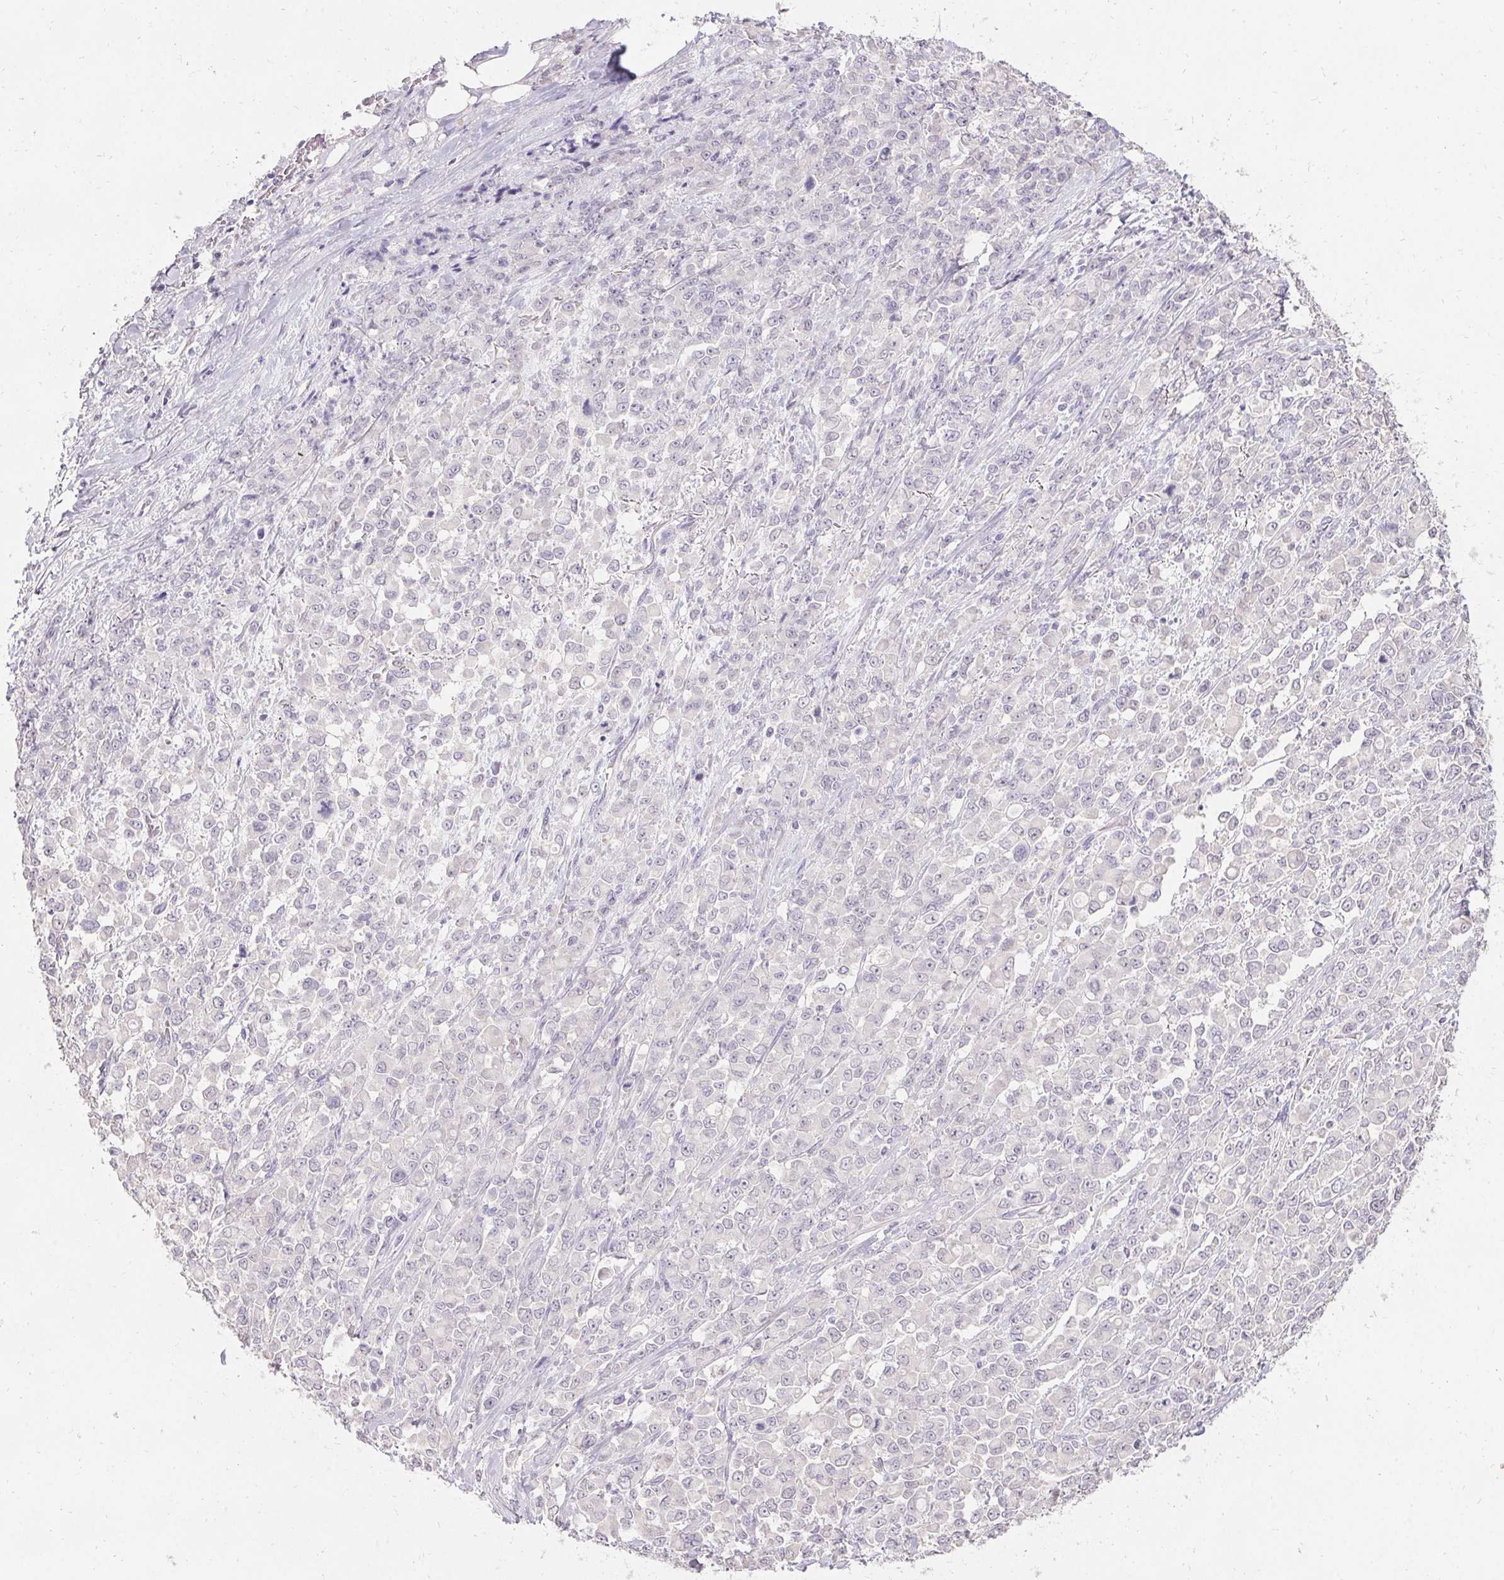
{"staining": {"intensity": "negative", "quantity": "none", "location": "none"}, "tissue": "stomach cancer", "cell_type": "Tumor cells", "image_type": "cancer", "snomed": [{"axis": "morphology", "description": "Adenocarcinoma, NOS"}, {"axis": "topography", "description": "Stomach"}], "caption": "A micrograph of stomach cancer stained for a protein shows no brown staining in tumor cells.", "gene": "PMEL", "patient": {"sex": "female", "age": 76}}